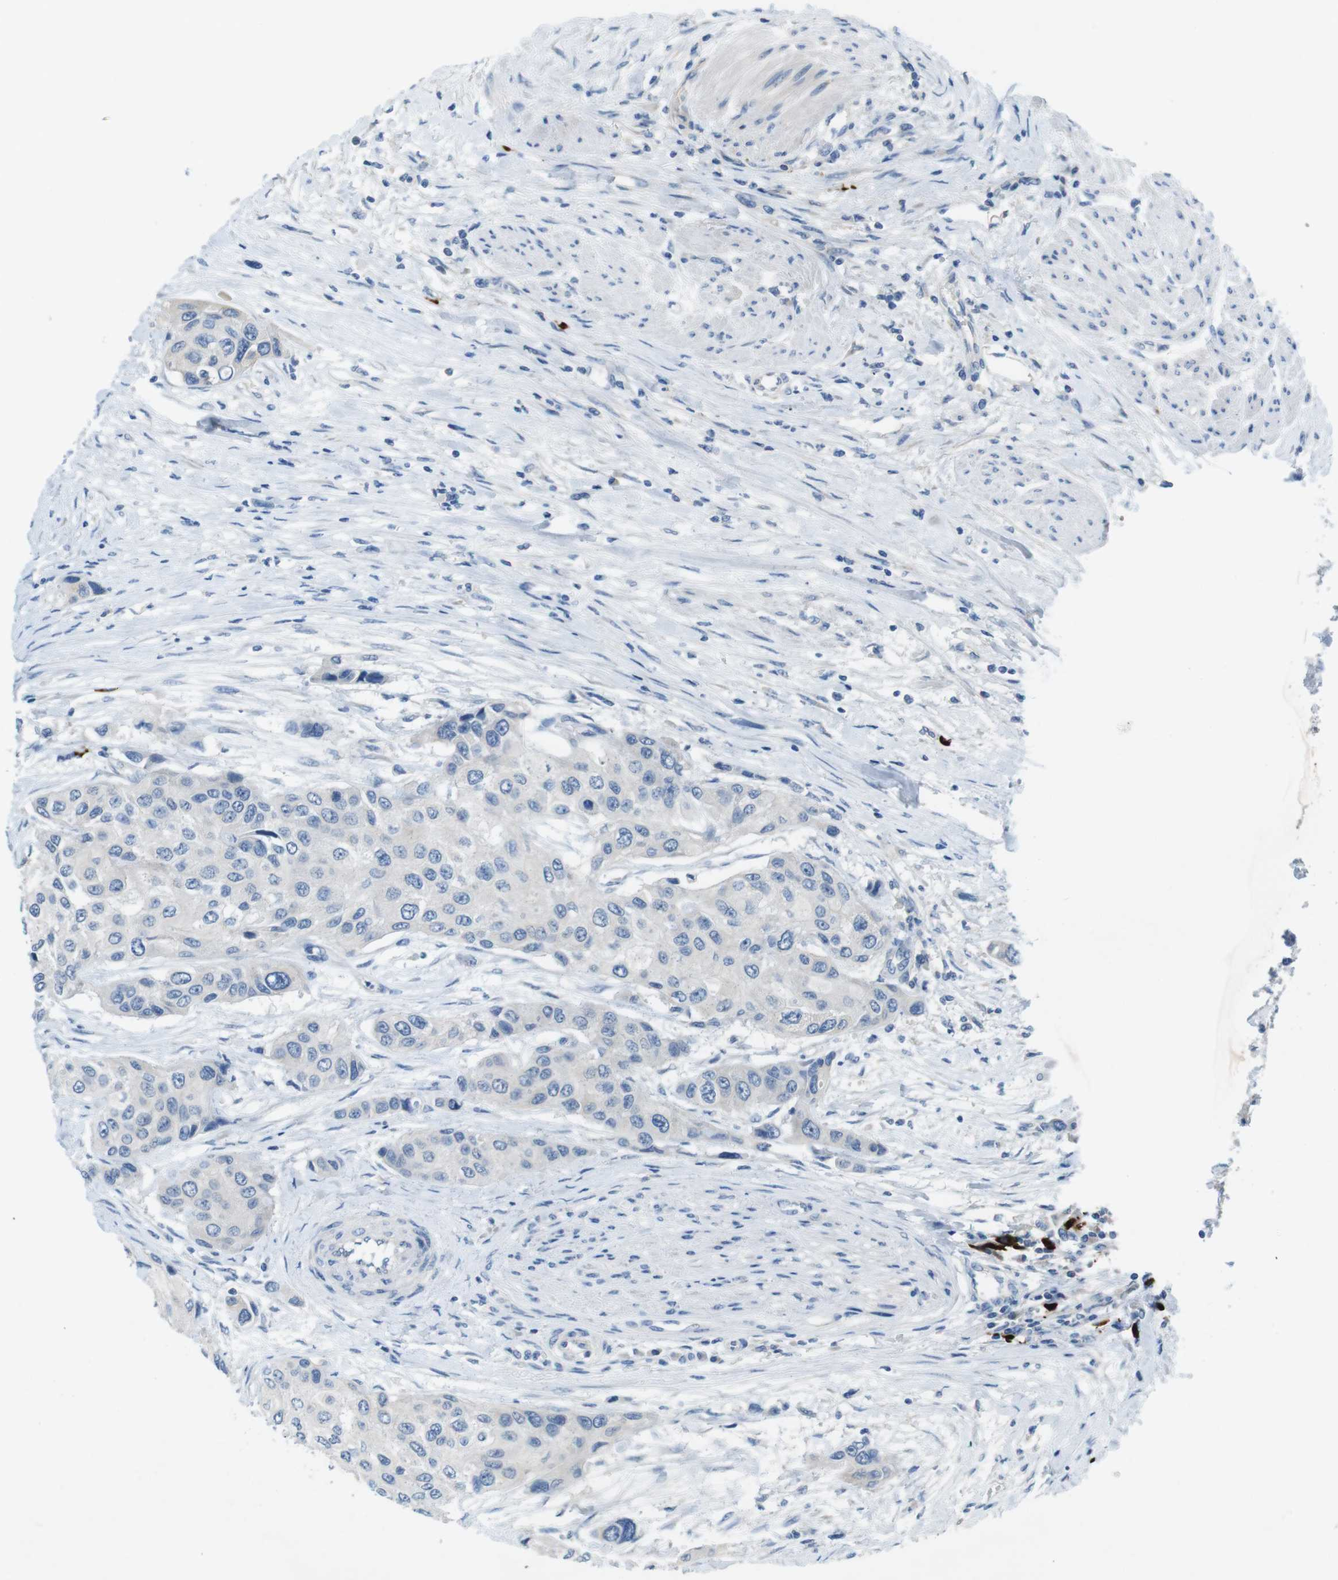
{"staining": {"intensity": "negative", "quantity": "none", "location": "none"}, "tissue": "urothelial cancer", "cell_type": "Tumor cells", "image_type": "cancer", "snomed": [{"axis": "morphology", "description": "Urothelial carcinoma, High grade"}, {"axis": "topography", "description": "Urinary bladder"}], "caption": "Immunohistochemistry micrograph of urothelial carcinoma (high-grade) stained for a protein (brown), which reveals no staining in tumor cells.", "gene": "SLC35A3", "patient": {"sex": "female", "age": 56}}